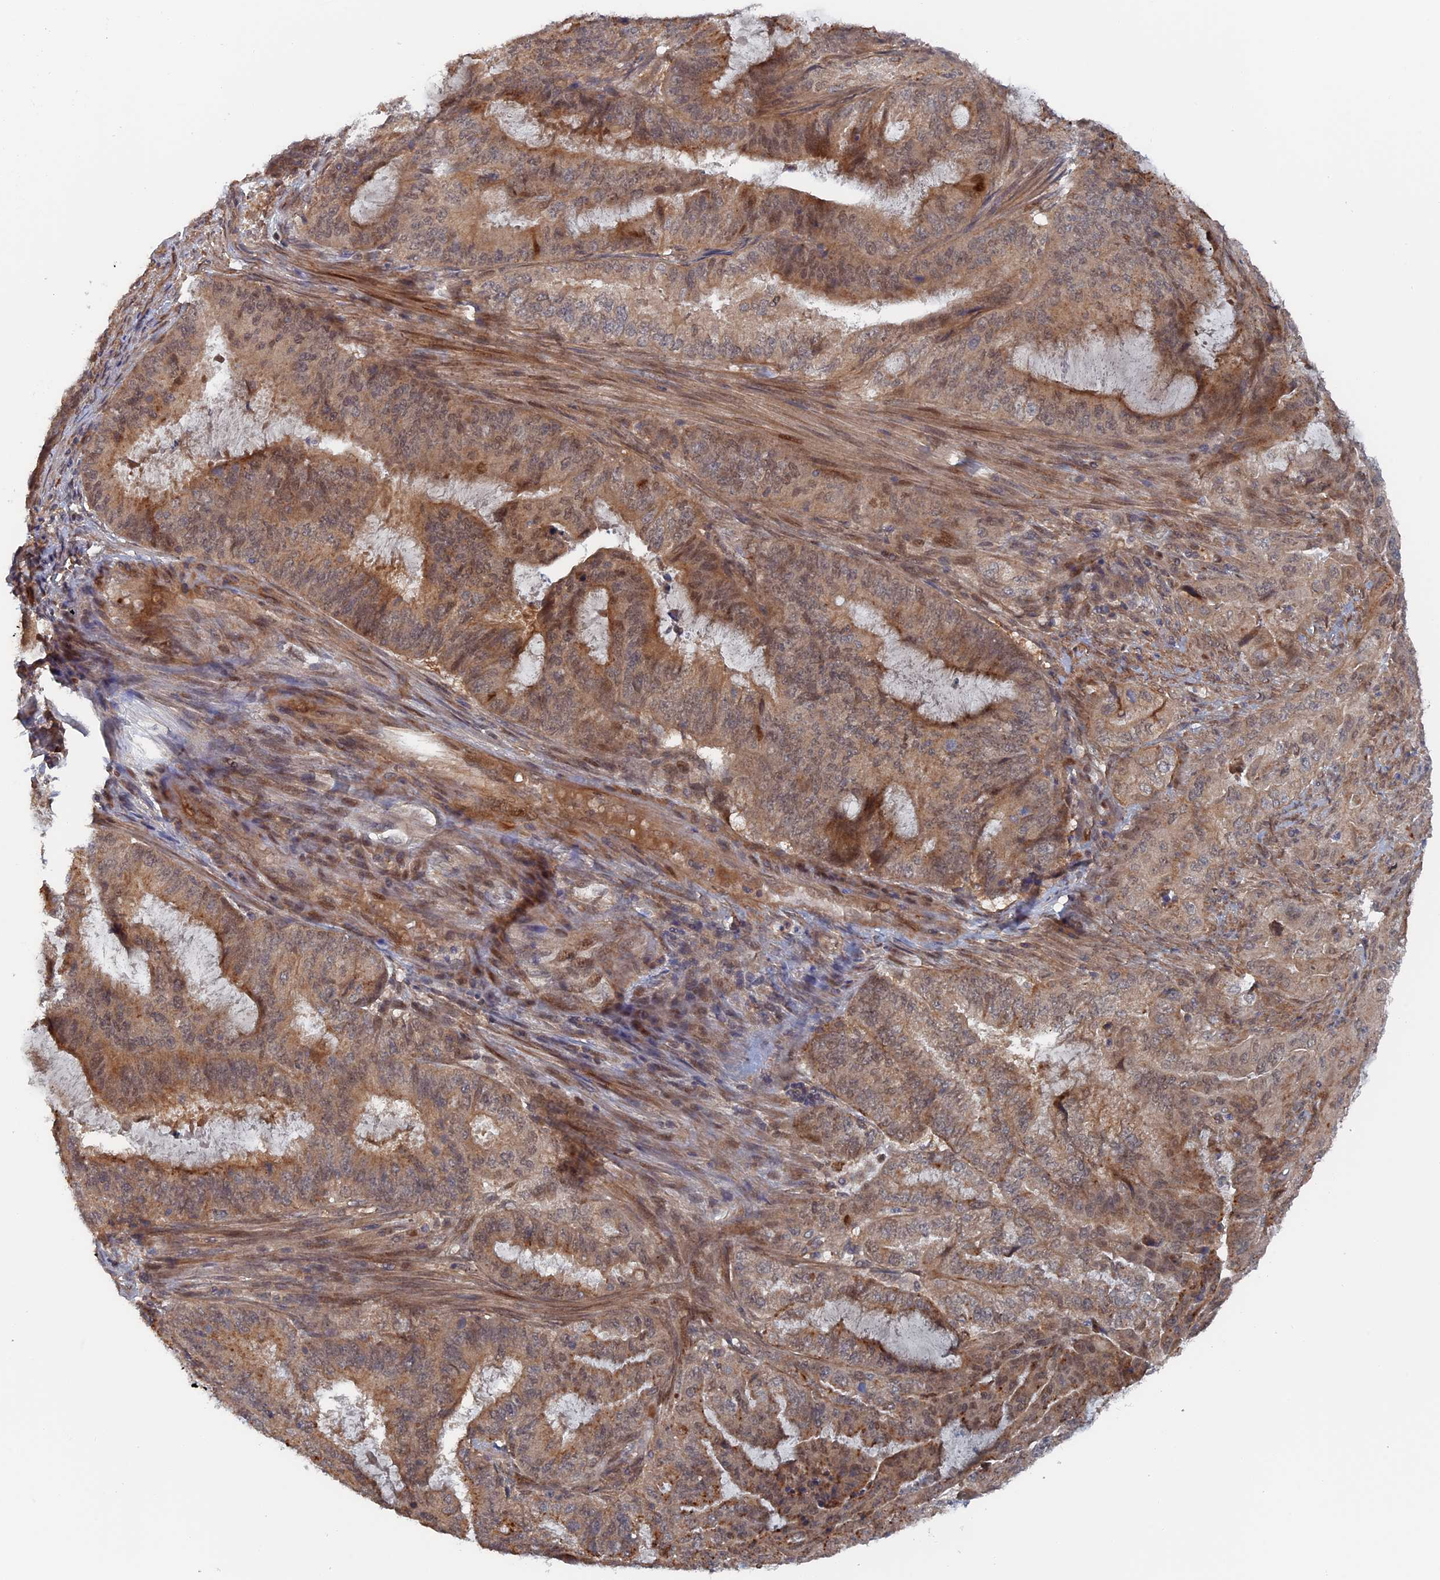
{"staining": {"intensity": "moderate", "quantity": ">75%", "location": "cytoplasmic/membranous,nuclear"}, "tissue": "endometrial cancer", "cell_type": "Tumor cells", "image_type": "cancer", "snomed": [{"axis": "morphology", "description": "Adenocarcinoma, NOS"}, {"axis": "topography", "description": "Endometrium"}], "caption": "Human endometrial cancer (adenocarcinoma) stained with a protein marker displays moderate staining in tumor cells.", "gene": "ELOVL6", "patient": {"sex": "female", "age": 51}}